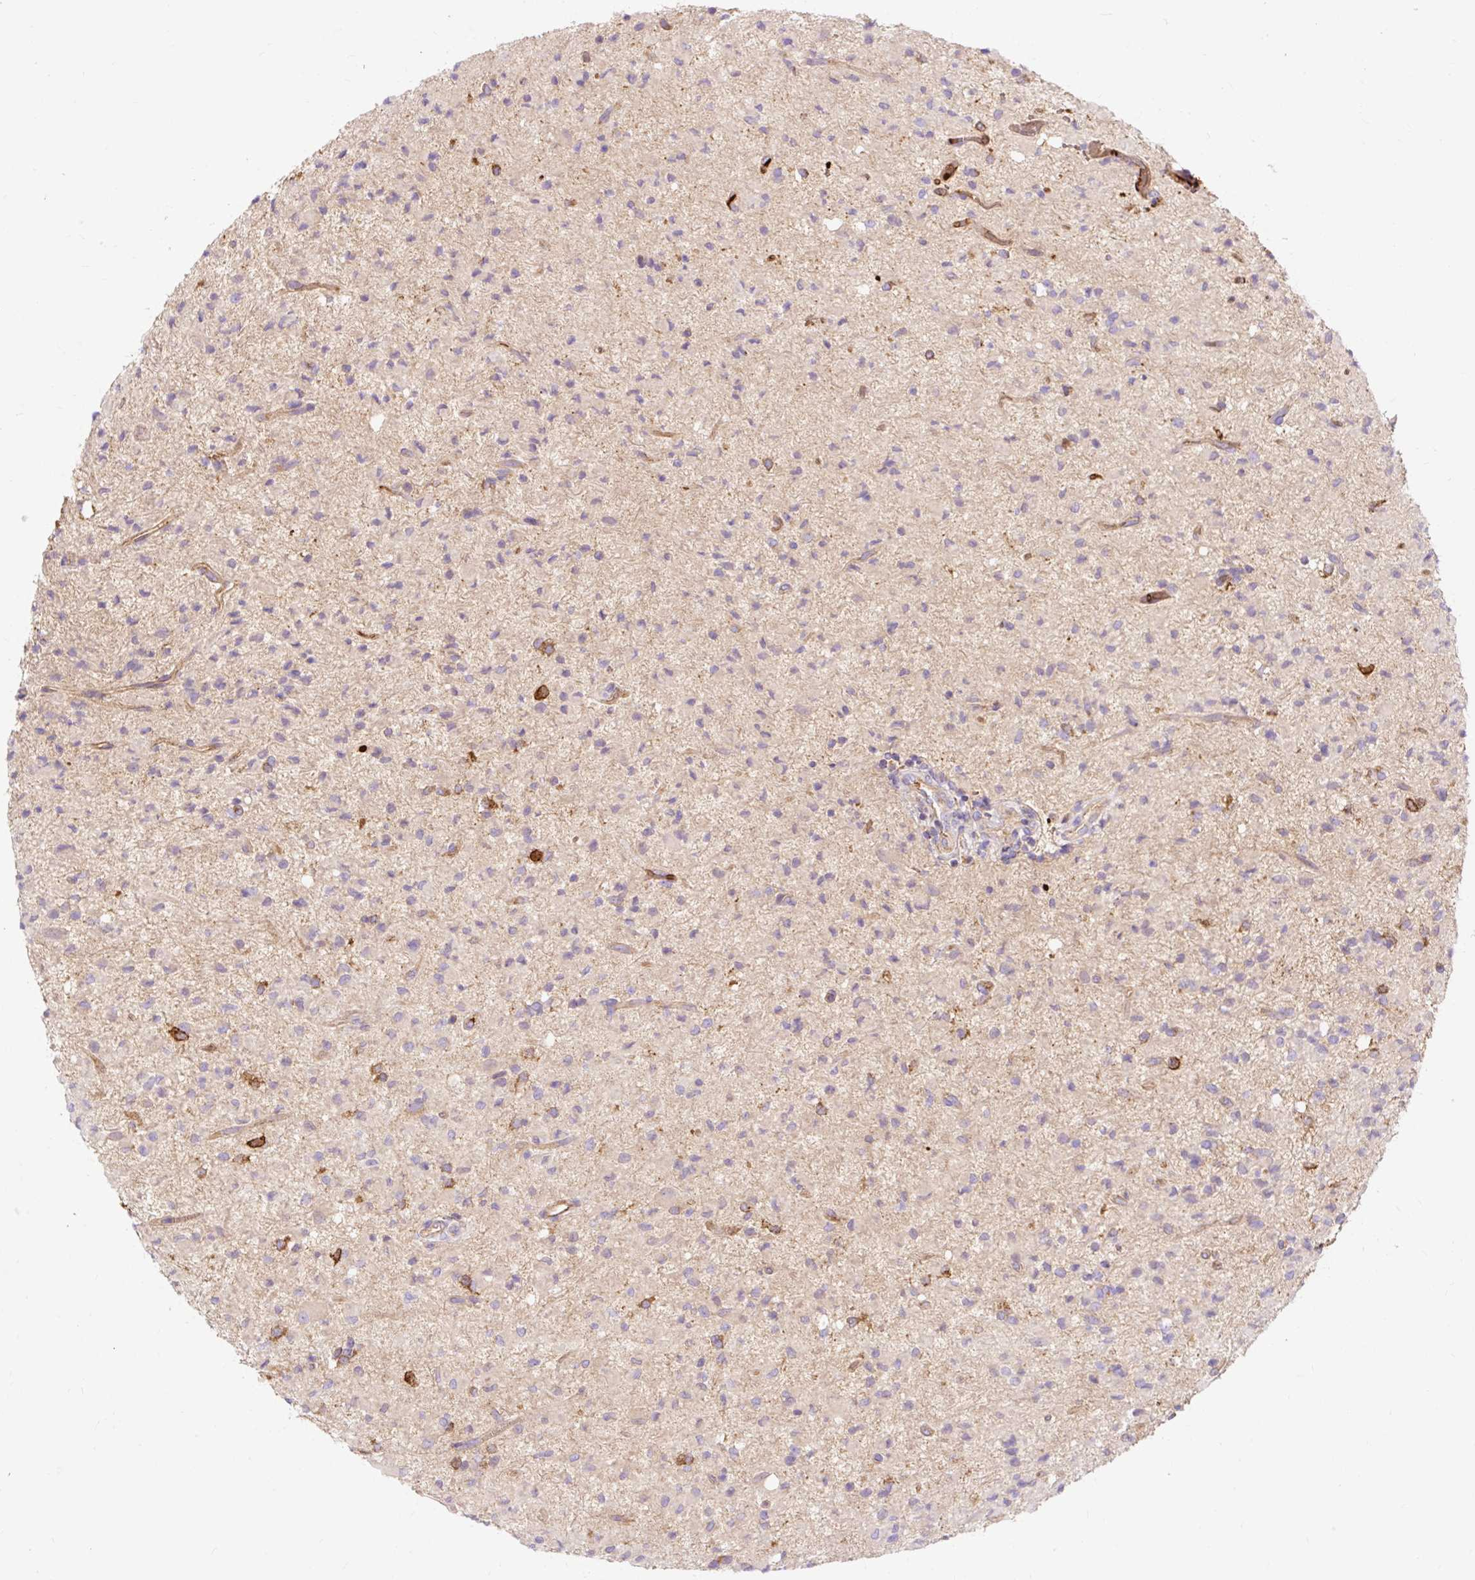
{"staining": {"intensity": "moderate", "quantity": "<25%", "location": "cytoplasmic/membranous"}, "tissue": "glioma", "cell_type": "Tumor cells", "image_type": "cancer", "snomed": [{"axis": "morphology", "description": "Glioma, malignant, Low grade"}, {"axis": "topography", "description": "Brain"}], "caption": "IHC (DAB (3,3'-diaminobenzidine)) staining of human glioma exhibits moderate cytoplasmic/membranous protein positivity in approximately <25% of tumor cells.", "gene": "HIP1R", "patient": {"sex": "female", "age": 33}}